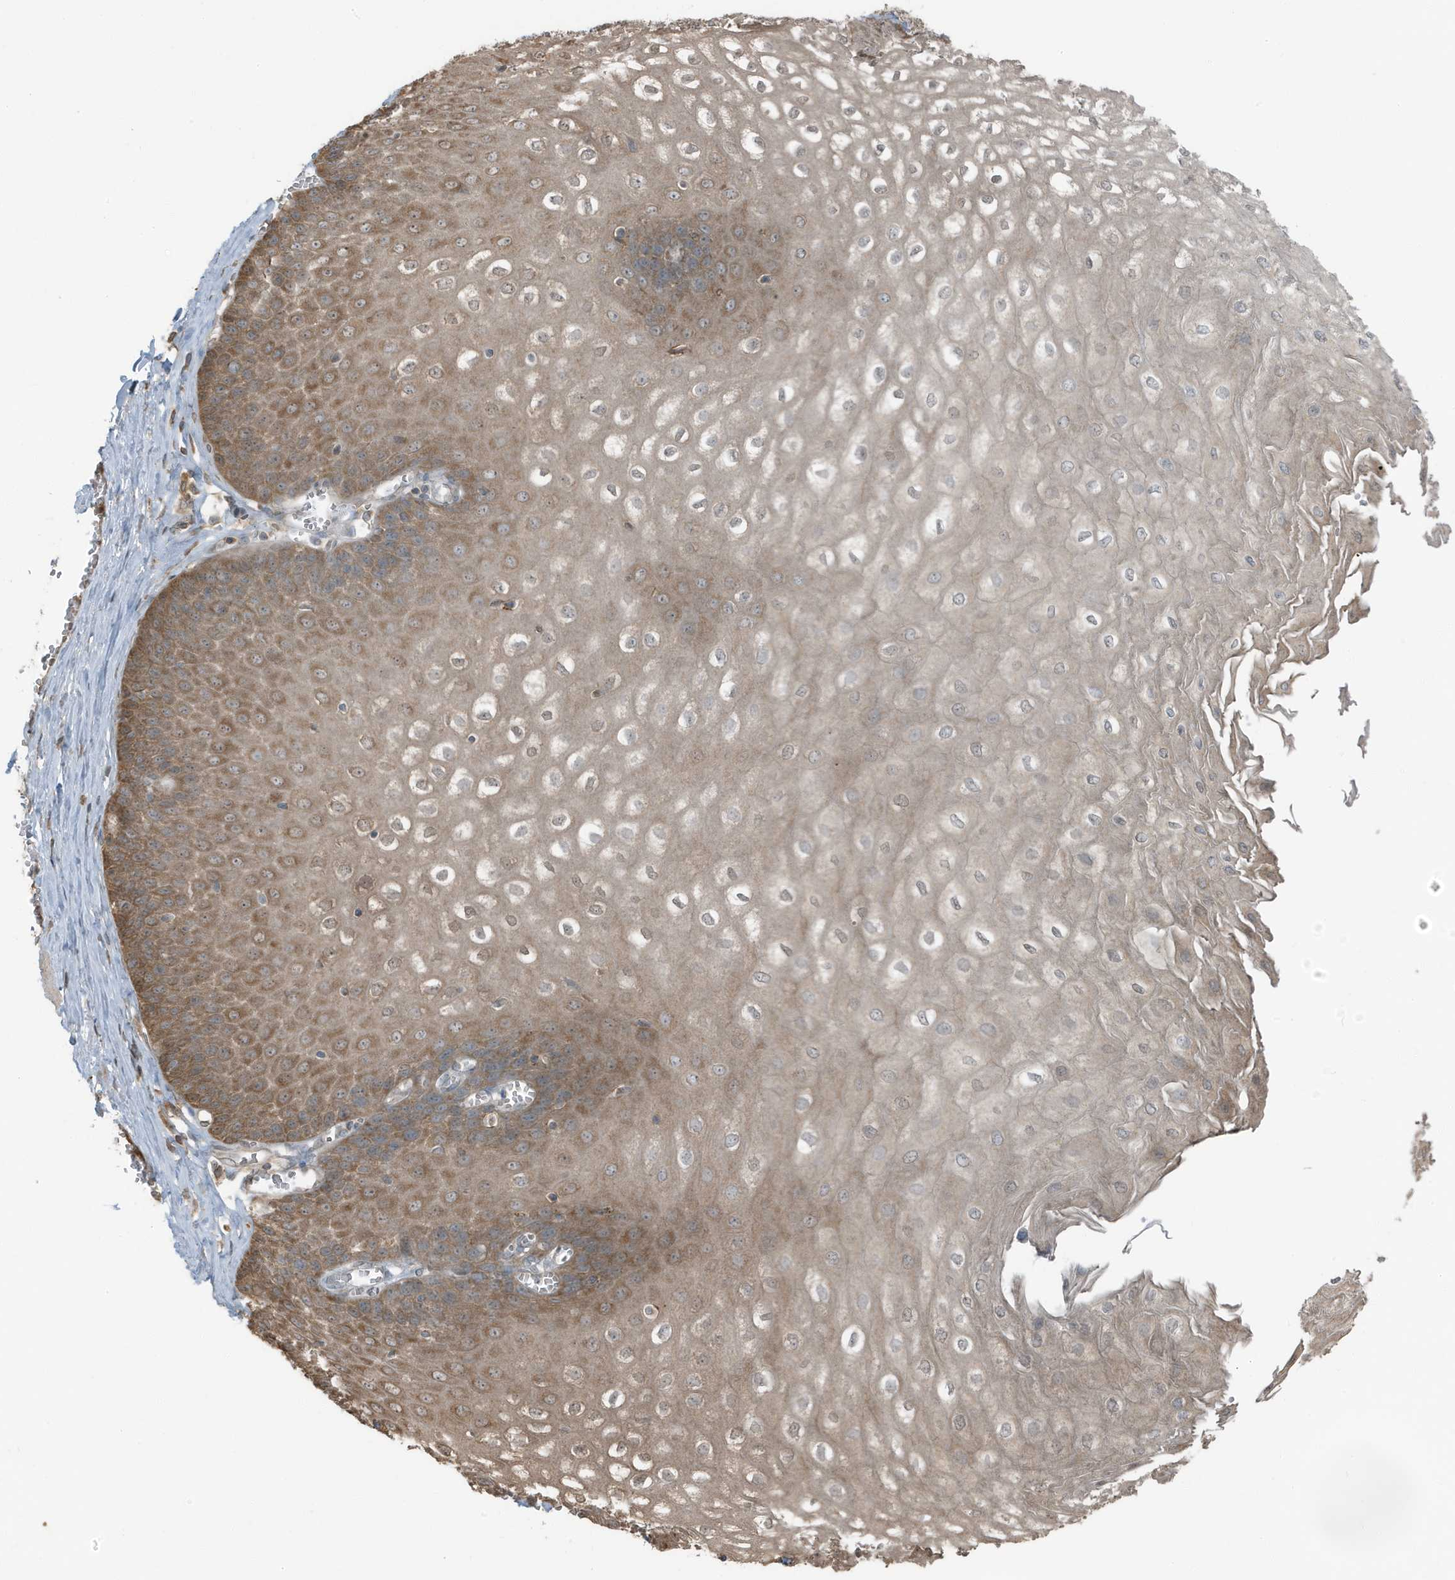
{"staining": {"intensity": "moderate", "quantity": ">75%", "location": "cytoplasmic/membranous"}, "tissue": "esophagus", "cell_type": "Squamous epithelial cells", "image_type": "normal", "snomed": [{"axis": "morphology", "description": "Normal tissue, NOS"}, {"axis": "topography", "description": "Esophagus"}], "caption": "Human esophagus stained with a brown dye shows moderate cytoplasmic/membranous positive positivity in approximately >75% of squamous epithelial cells.", "gene": "AZI2", "patient": {"sex": "male", "age": 60}}